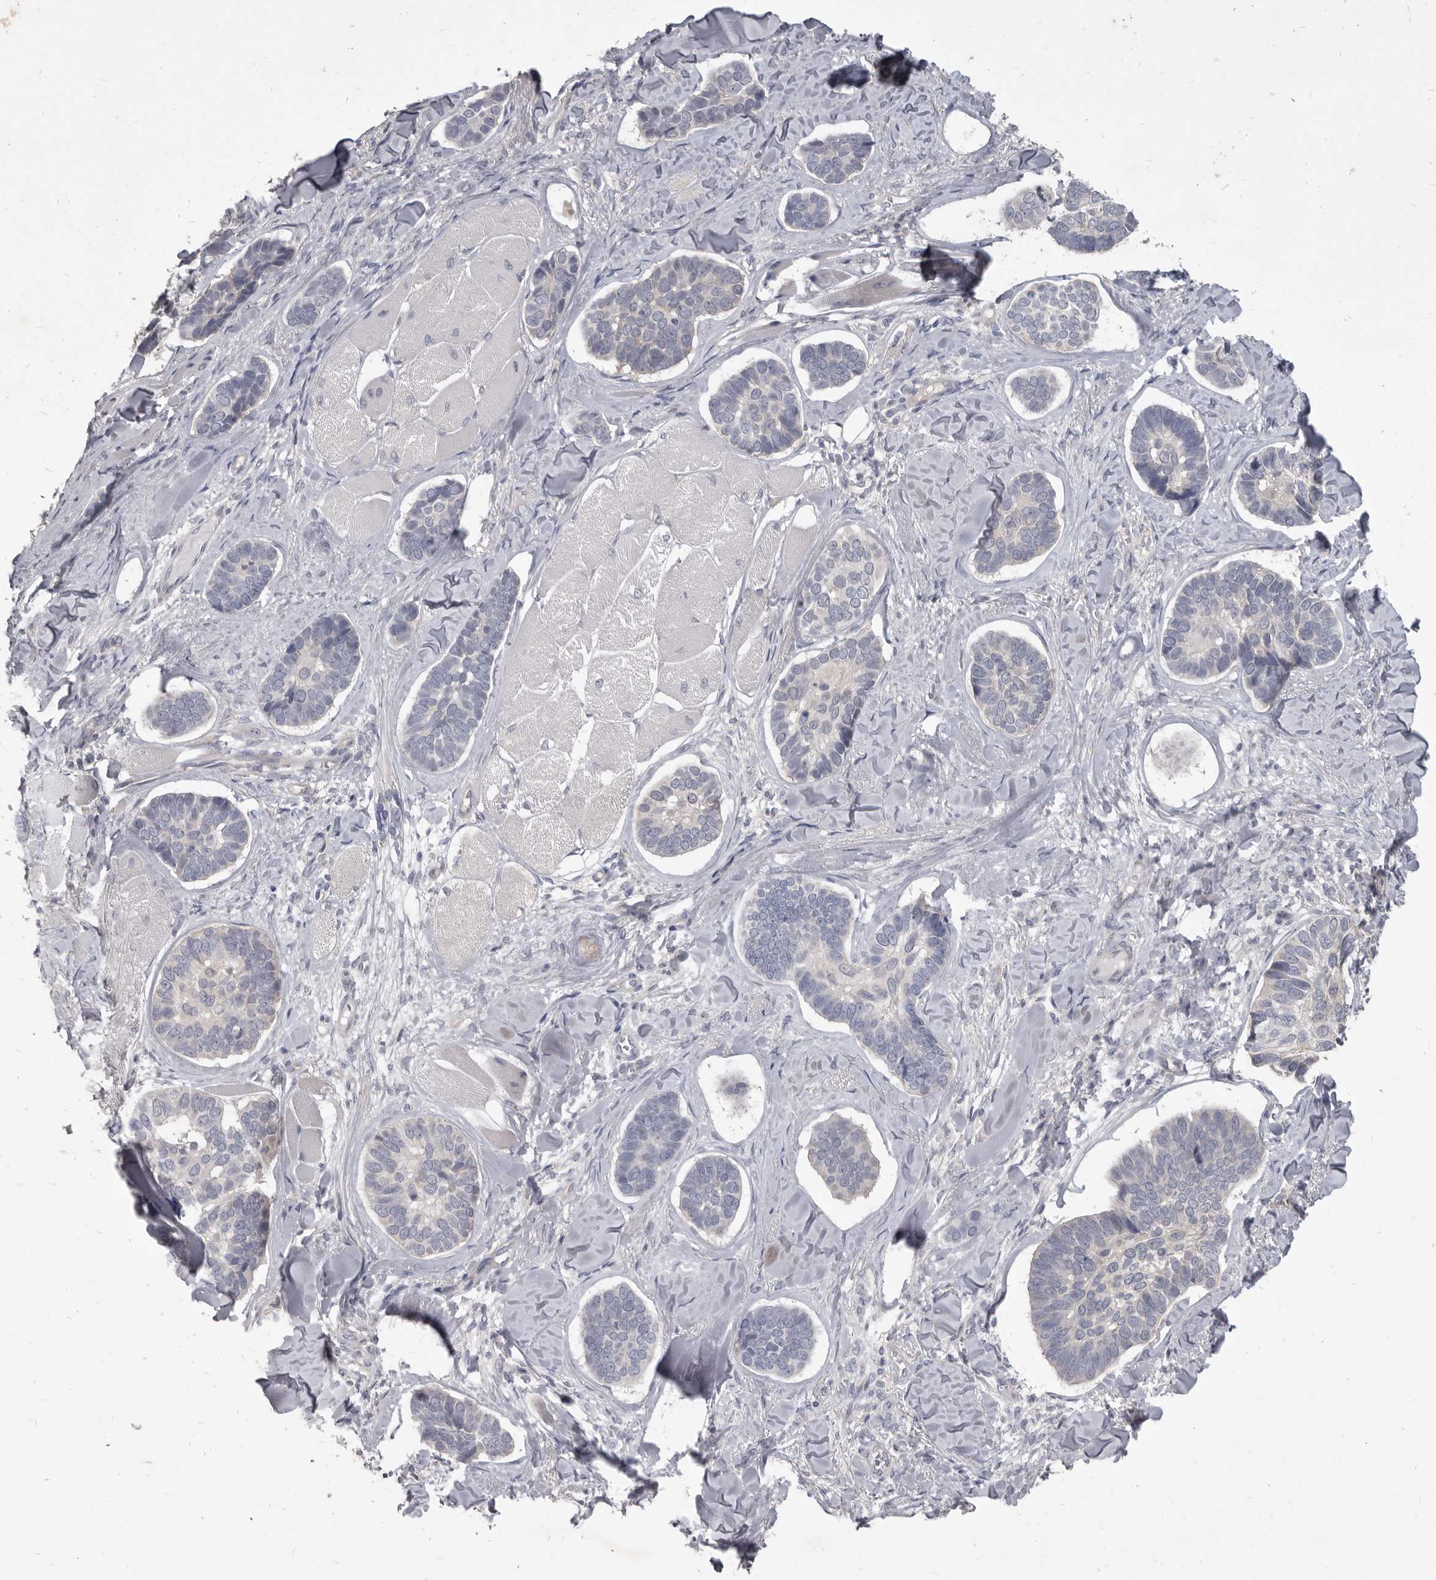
{"staining": {"intensity": "negative", "quantity": "none", "location": "none"}, "tissue": "skin cancer", "cell_type": "Tumor cells", "image_type": "cancer", "snomed": [{"axis": "morphology", "description": "Basal cell carcinoma"}, {"axis": "topography", "description": "Skin"}], "caption": "DAB (3,3'-diaminobenzidine) immunohistochemical staining of human basal cell carcinoma (skin) reveals no significant positivity in tumor cells.", "gene": "GSK3B", "patient": {"sex": "male", "age": 62}}